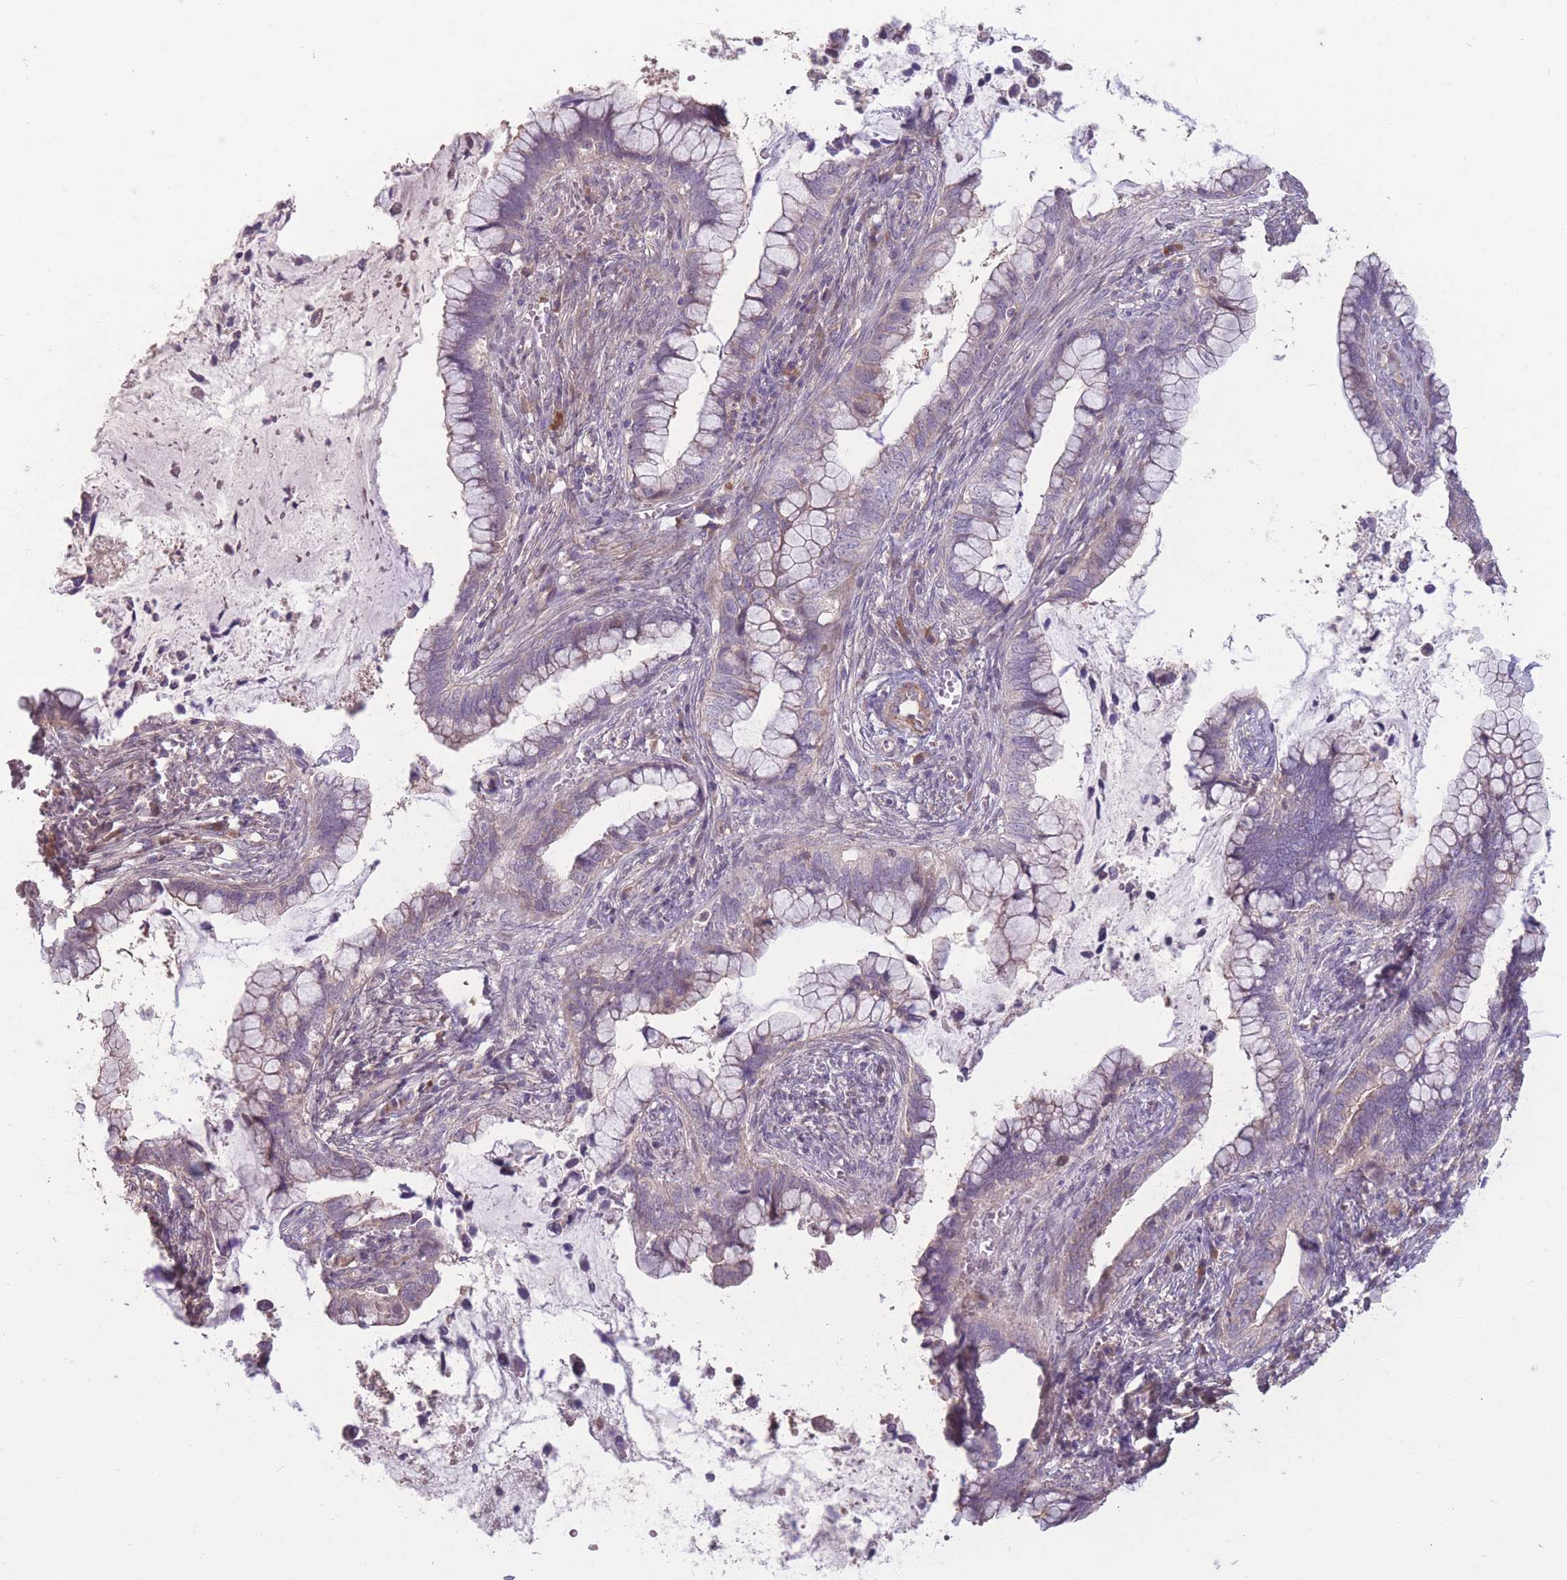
{"staining": {"intensity": "negative", "quantity": "none", "location": "none"}, "tissue": "cervical cancer", "cell_type": "Tumor cells", "image_type": "cancer", "snomed": [{"axis": "morphology", "description": "Adenocarcinoma, NOS"}, {"axis": "topography", "description": "Cervix"}], "caption": "DAB immunohistochemical staining of human cervical adenocarcinoma shows no significant positivity in tumor cells.", "gene": "RSPH10B", "patient": {"sex": "female", "age": 44}}